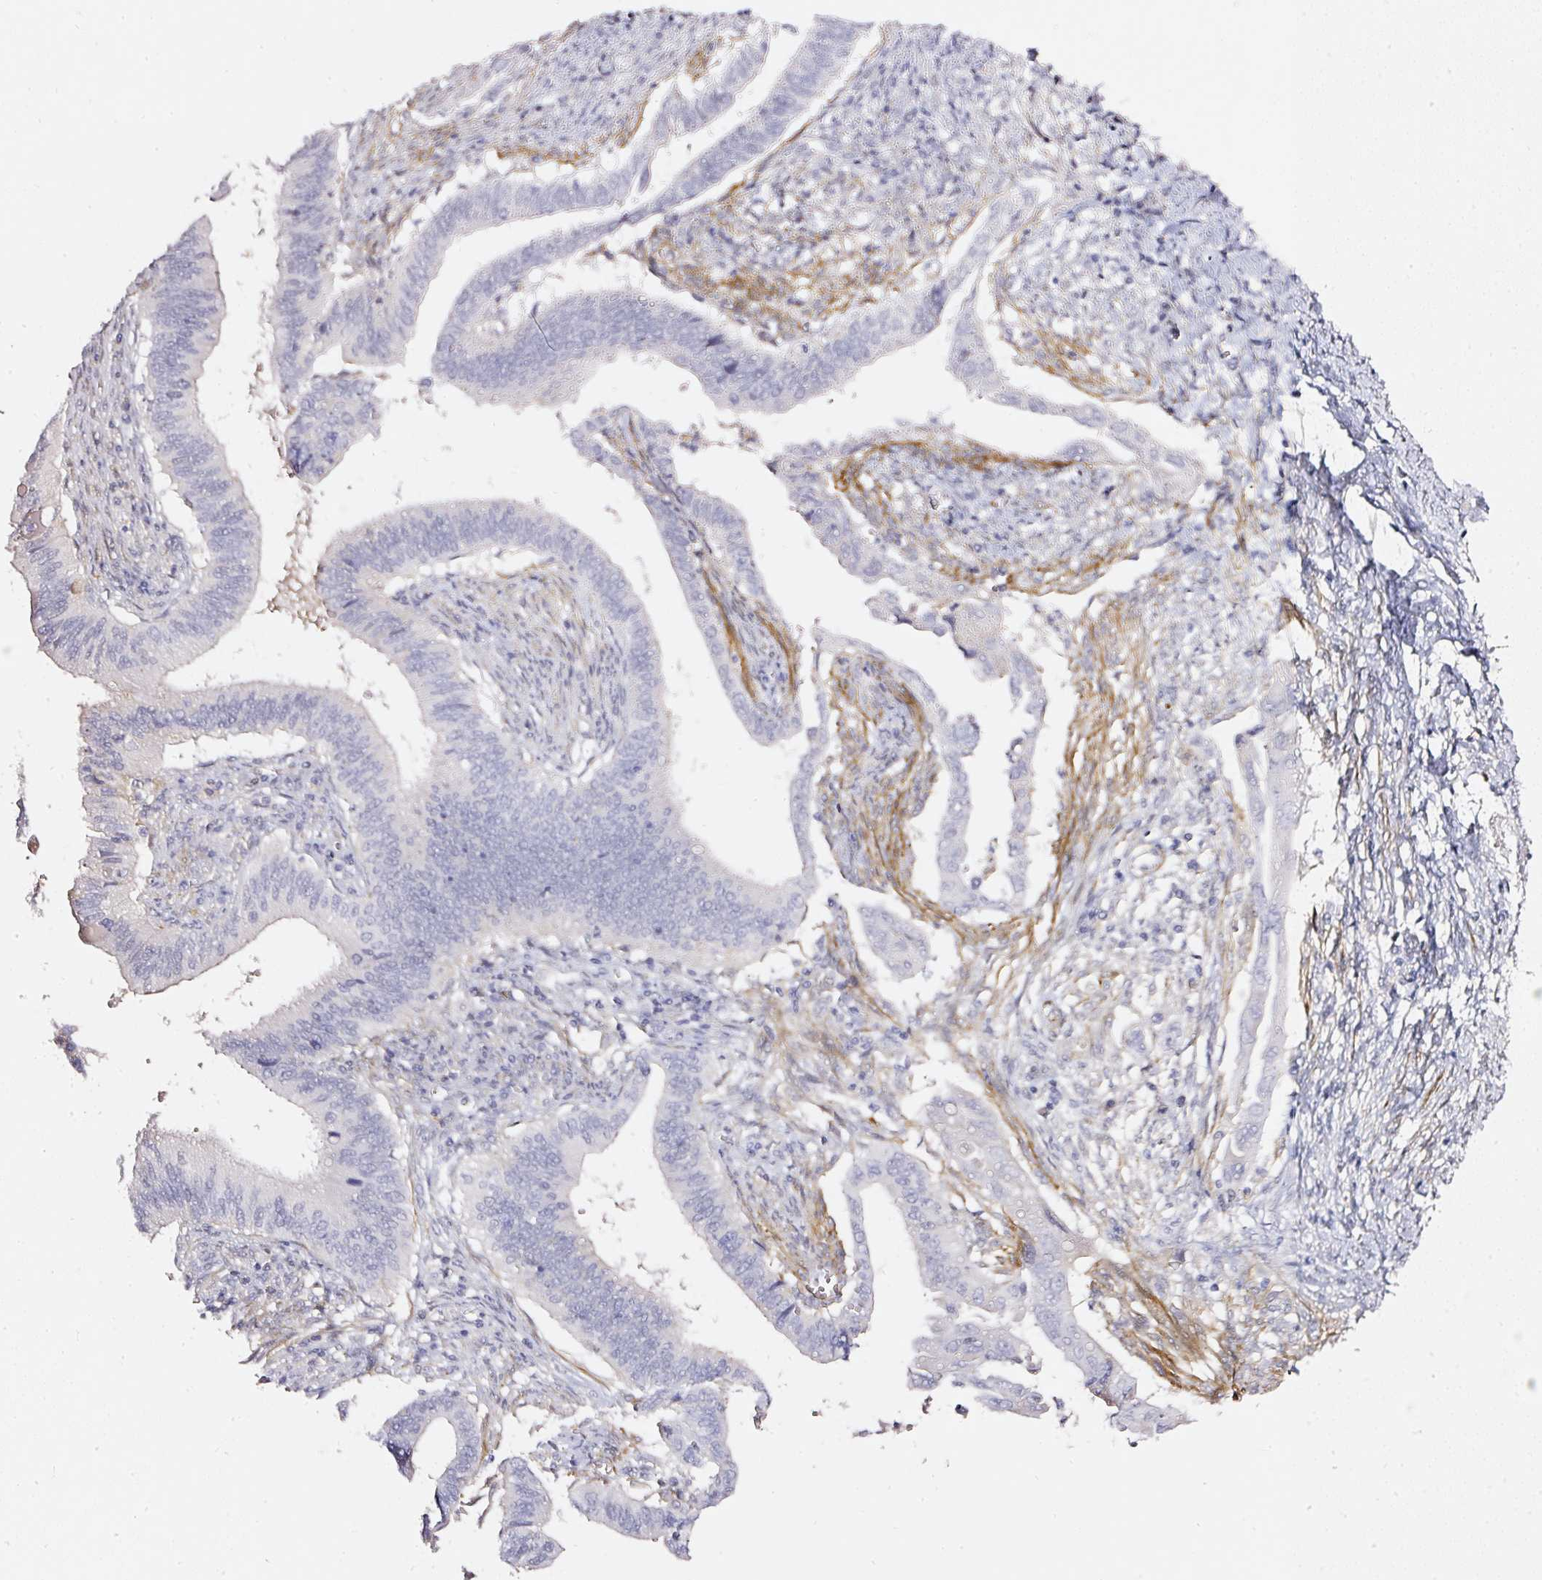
{"staining": {"intensity": "negative", "quantity": "none", "location": "none"}, "tissue": "cervical cancer", "cell_type": "Tumor cells", "image_type": "cancer", "snomed": [{"axis": "morphology", "description": "Adenocarcinoma, NOS"}, {"axis": "topography", "description": "Cervix"}], "caption": "This is an IHC micrograph of cervical adenocarcinoma. There is no positivity in tumor cells.", "gene": "TOGARAM1", "patient": {"sex": "female", "age": 42}}